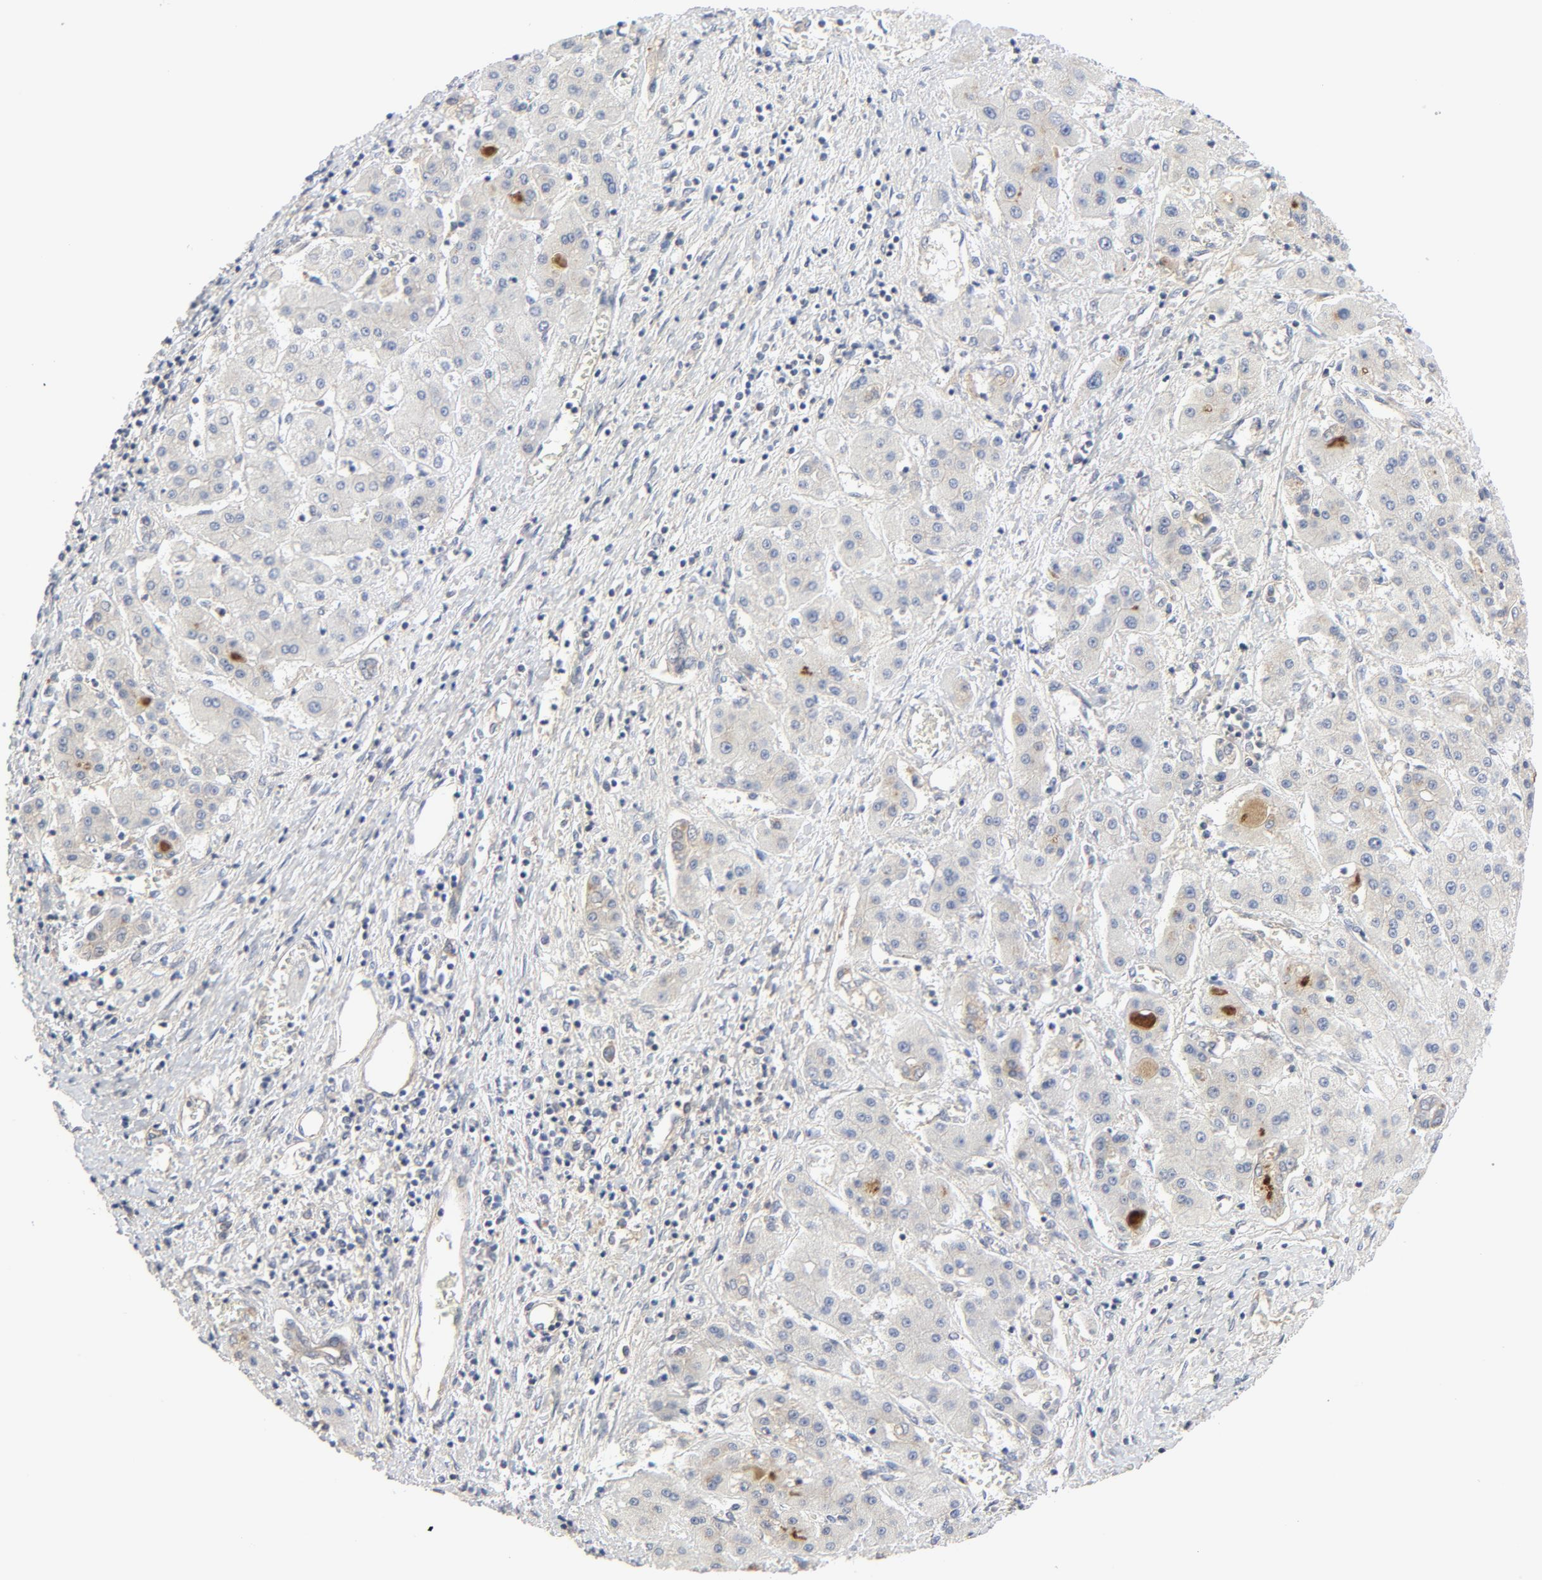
{"staining": {"intensity": "negative", "quantity": "none", "location": "none"}, "tissue": "liver cancer", "cell_type": "Tumor cells", "image_type": "cancer", "snomed": [{"axis": "morphology", "description": "Carcinoma, Hepatocellular, NOS"}, {"axis": "topography", "description": "Liver"}], "caption": "High magnification brightfield microscopy of liver hepatocellular carcinoma stained with DAB (3,3'-diaminobenzidine) (brown) and counterstained with hematoxylin (blue): tumor cells show no significant positivity.", "gene": "MAP2K7", "patient": {"sex": "male", "age": 24}}